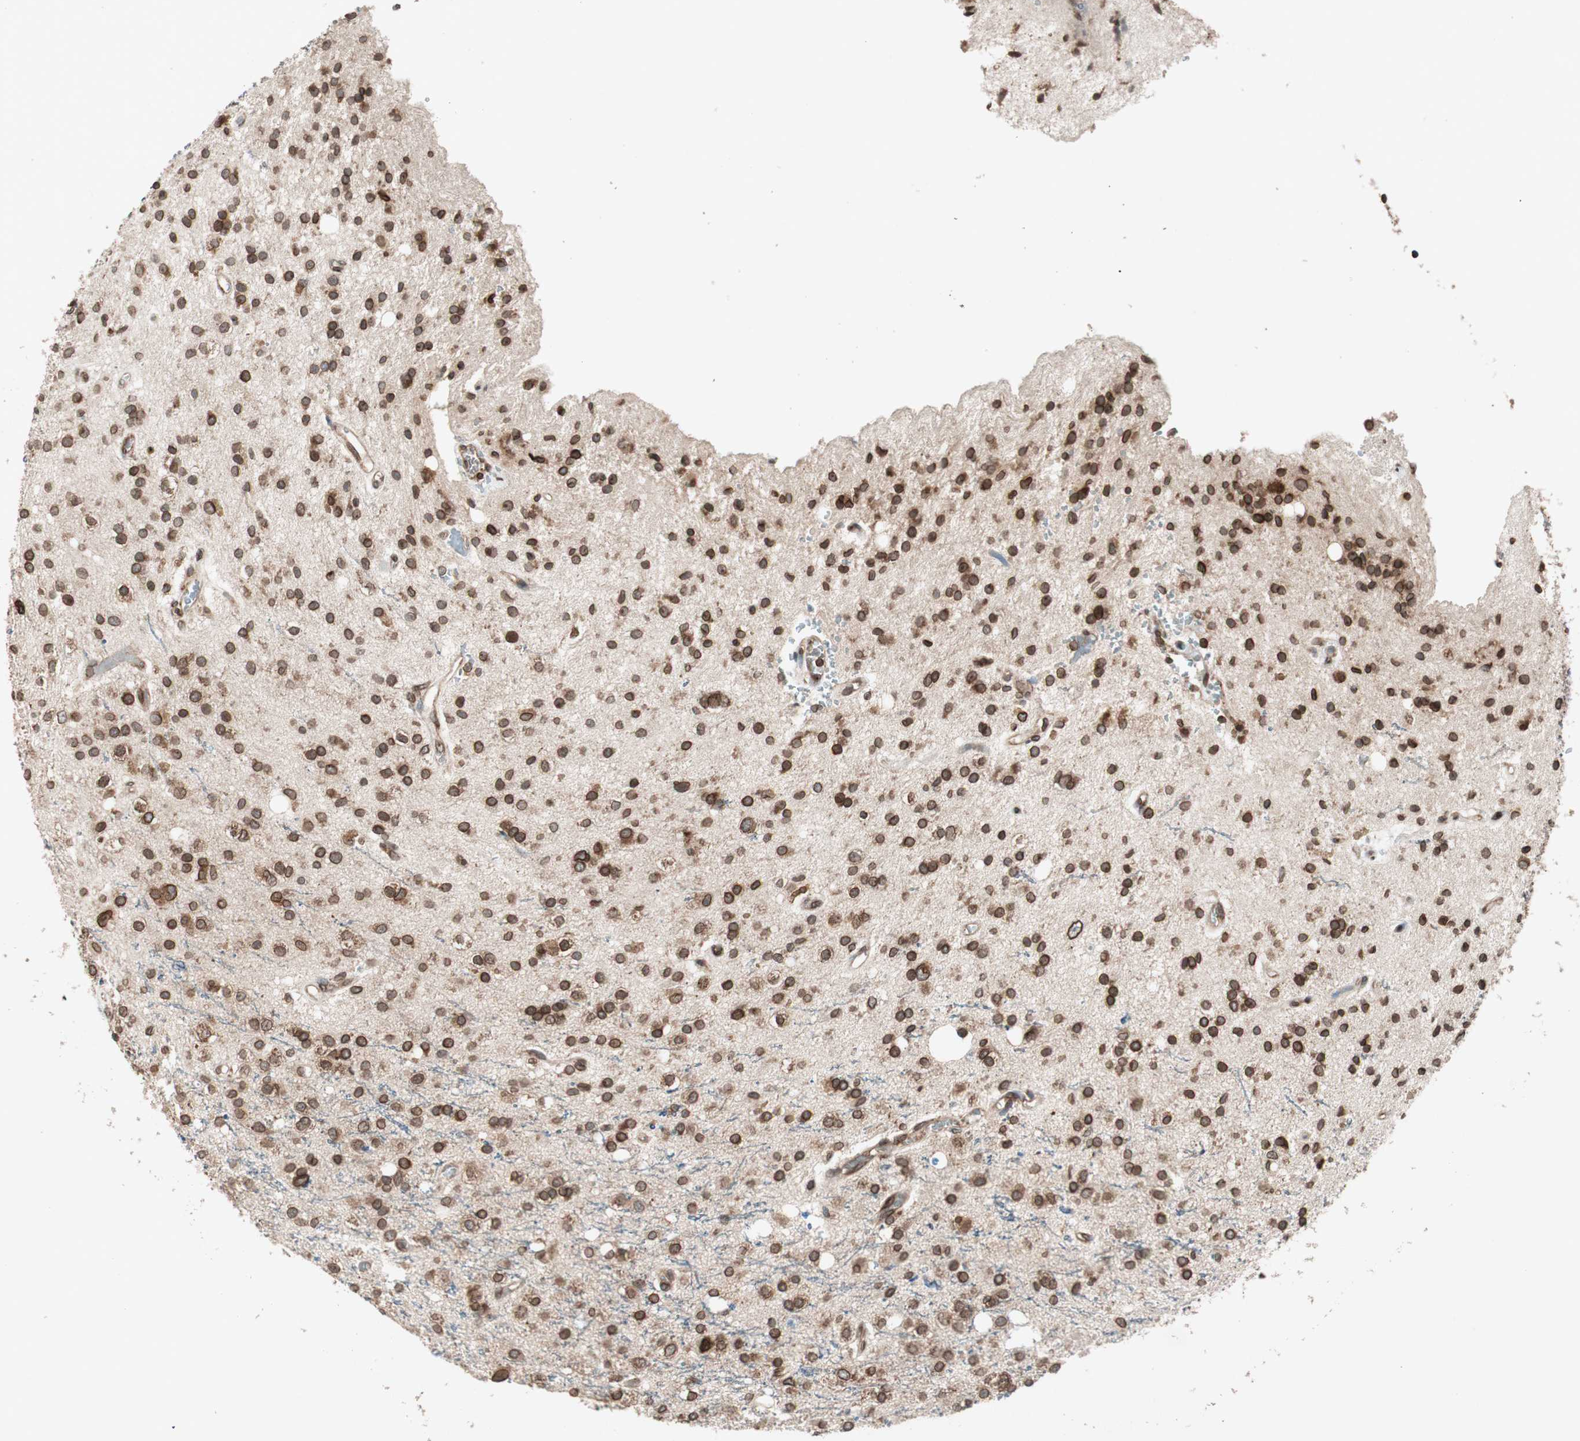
{"staining": {"intensity": "strong", "quantity": ">75%", "location": "cytoplasmic/membranous,nuclear"}, "tissue": "glioma", "cell_type": "Tumor cells", "image_type": "cancer", "snomed": [{"axis": "morphology", "description": "Glioma, malignant, High grade"}, {"axis": "topography", "description": "Brain"}], "caption": "There is high levels of strong cytoplasmic/membranous and nuclear positivity in tumor cells of glioma, as demonstrated by immunohistochemical staining (brown color).", "gene": "NUP62", "patient": {"sex": "male", "age": 47}}